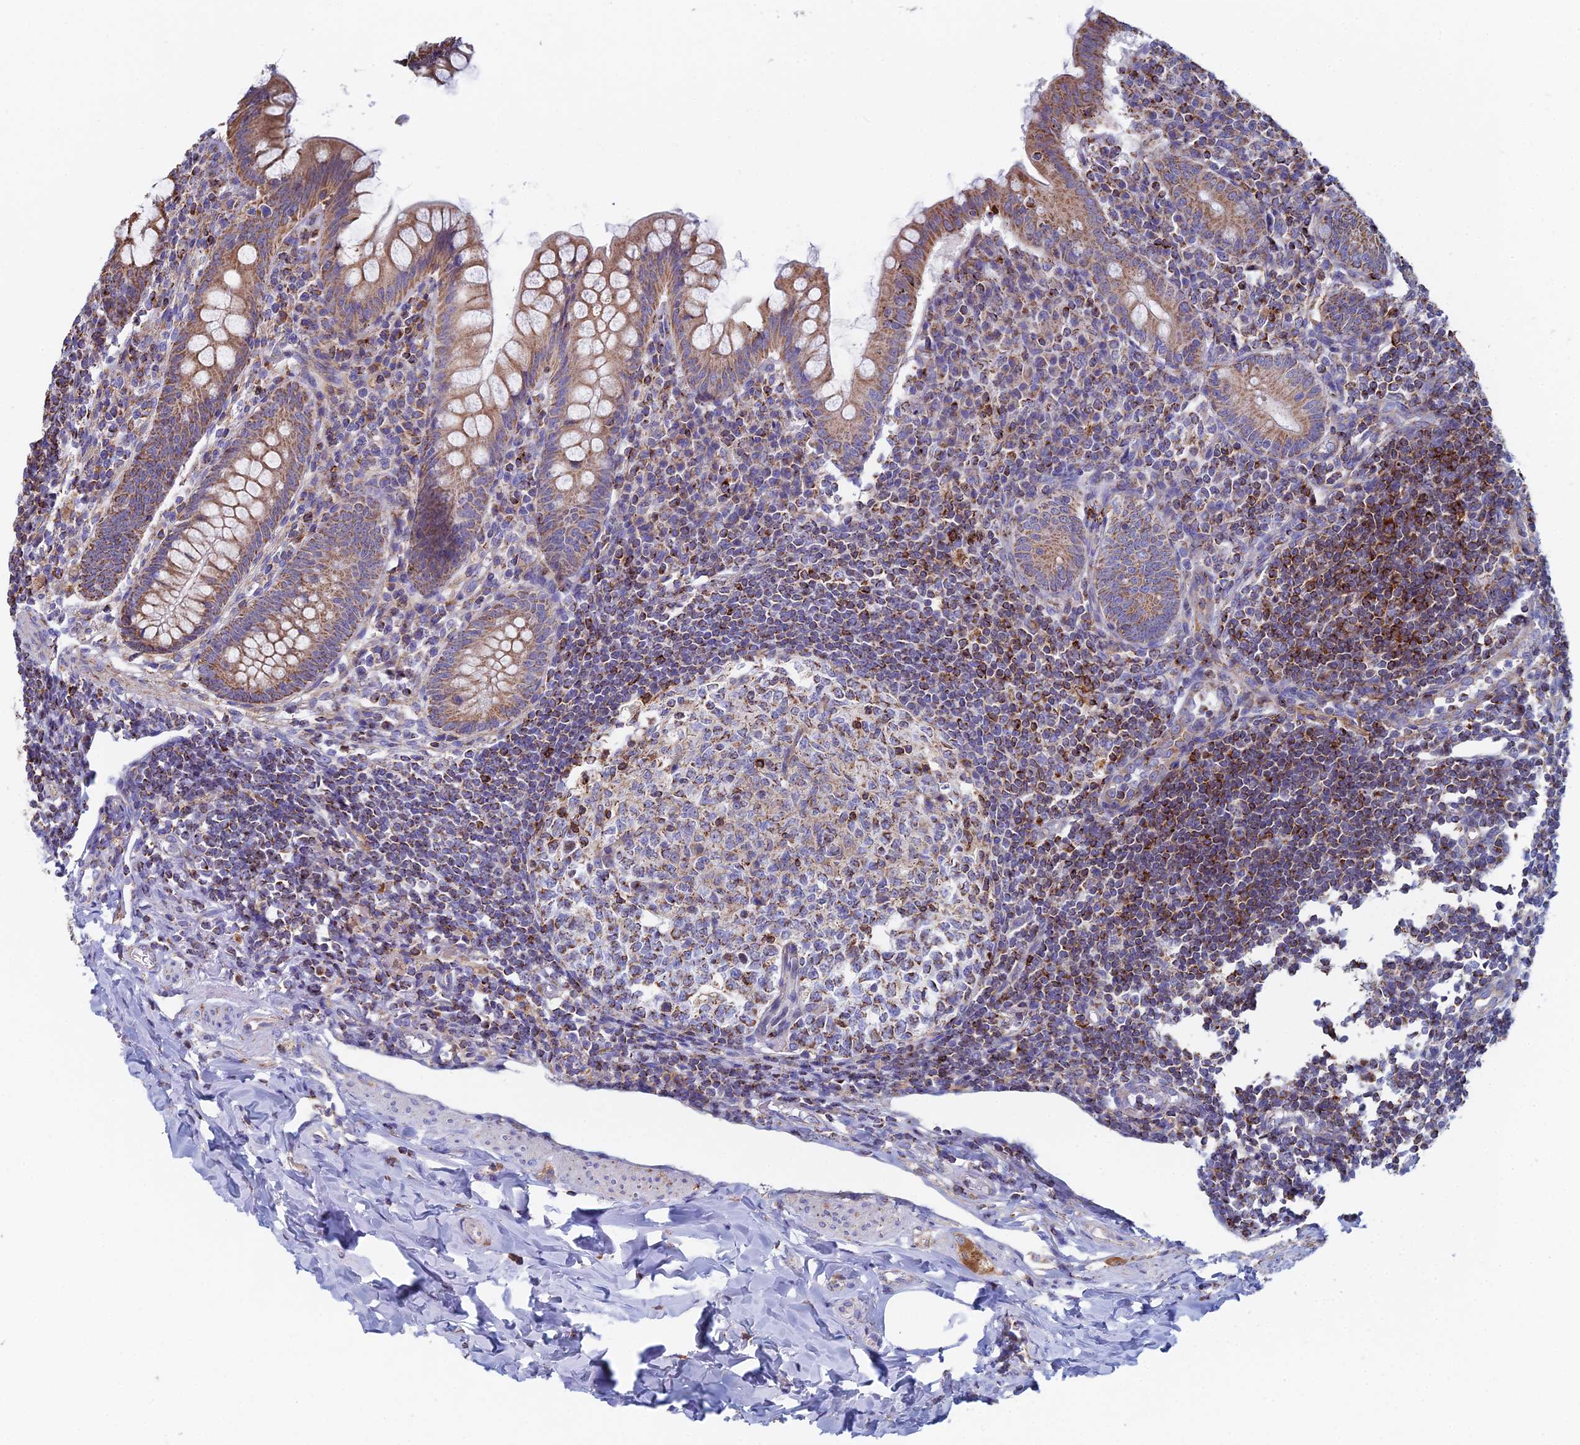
{"staining": {"intensity": "moderate", "quantity": ">75%", "location": "cytoplasmic/membranous"}, "tissue": "appendix", "cell_type": "Glandular cells", "image_type": "normal", "snomed": [{"axis": "morphology", "description": "Normal tissue, NOS"}, {"axis": "topography", "description": "Appendix"}], "caption": "A high-resolution micrograph shows immunohistochemistry (IHC) staining of unremarkable appendix, which demonstrates moderate cytoplasmic/membranous positivity in approximately >75% of glandular cells. (DAB (3,3'-diaminobenzidine) IHC with brightfield microscopy, high magnification).", "gene": "SPOCK2", "patient": {"sex": "female", "age": 33}}